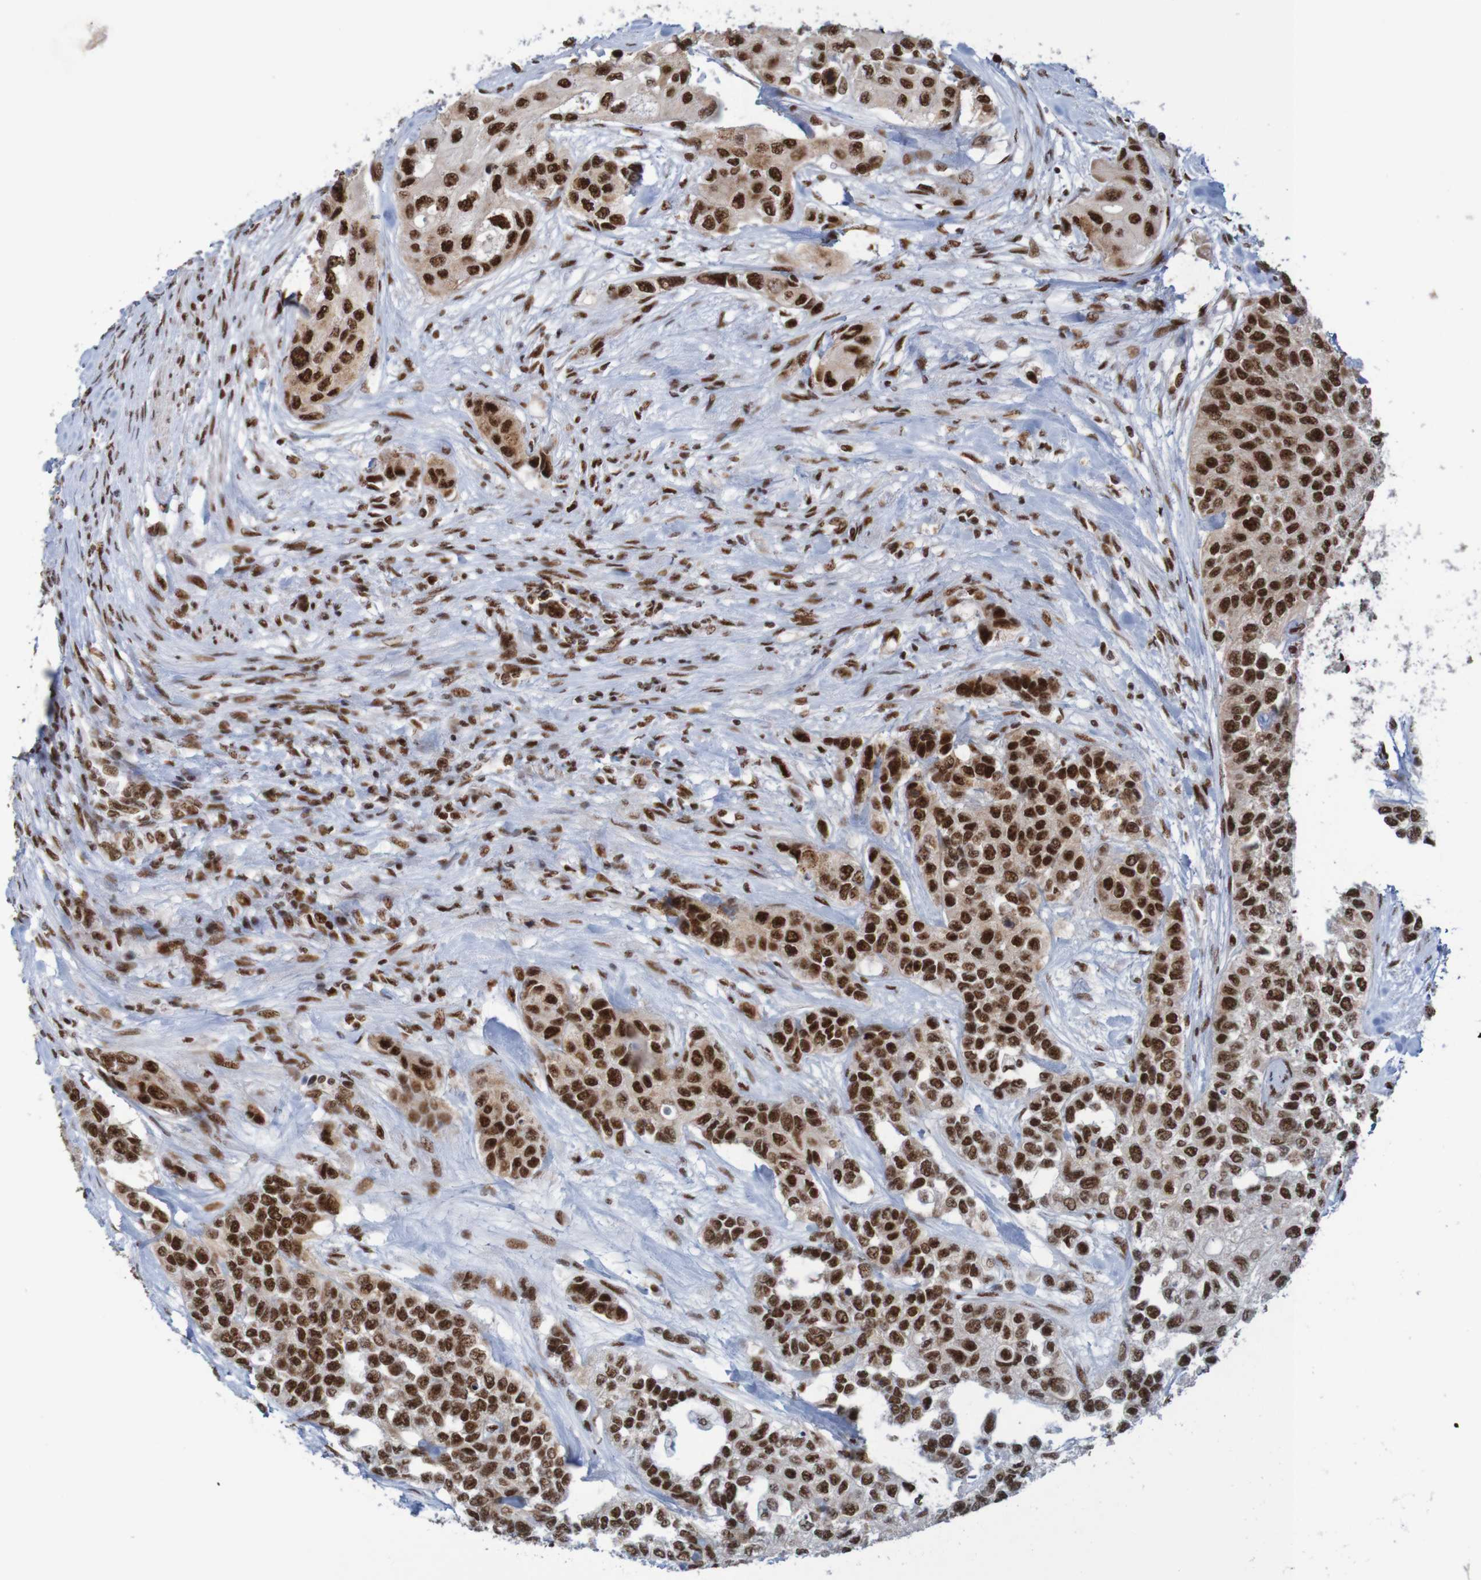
{"staining": {"intensity": "strong", "quantity": ">75%", "location": "nuclear"}, "tissue": "urothelial cancer", "cell_type": "Tumor cells", "image_type": "cancer", "snomed": [{"axis": "morphology", "description": "Urothelial carcinoma, High grade"}, {"axis": "topography", "description": "Urinary bladder"}], "caption": "Urothelial carcinoma (high-grade) stained with a brown dye reveals strong nuclear positive positivity in about >75% of tumor cells.", "gene": "THRAP3", "patient": {"sex": "female", "age": 56}}